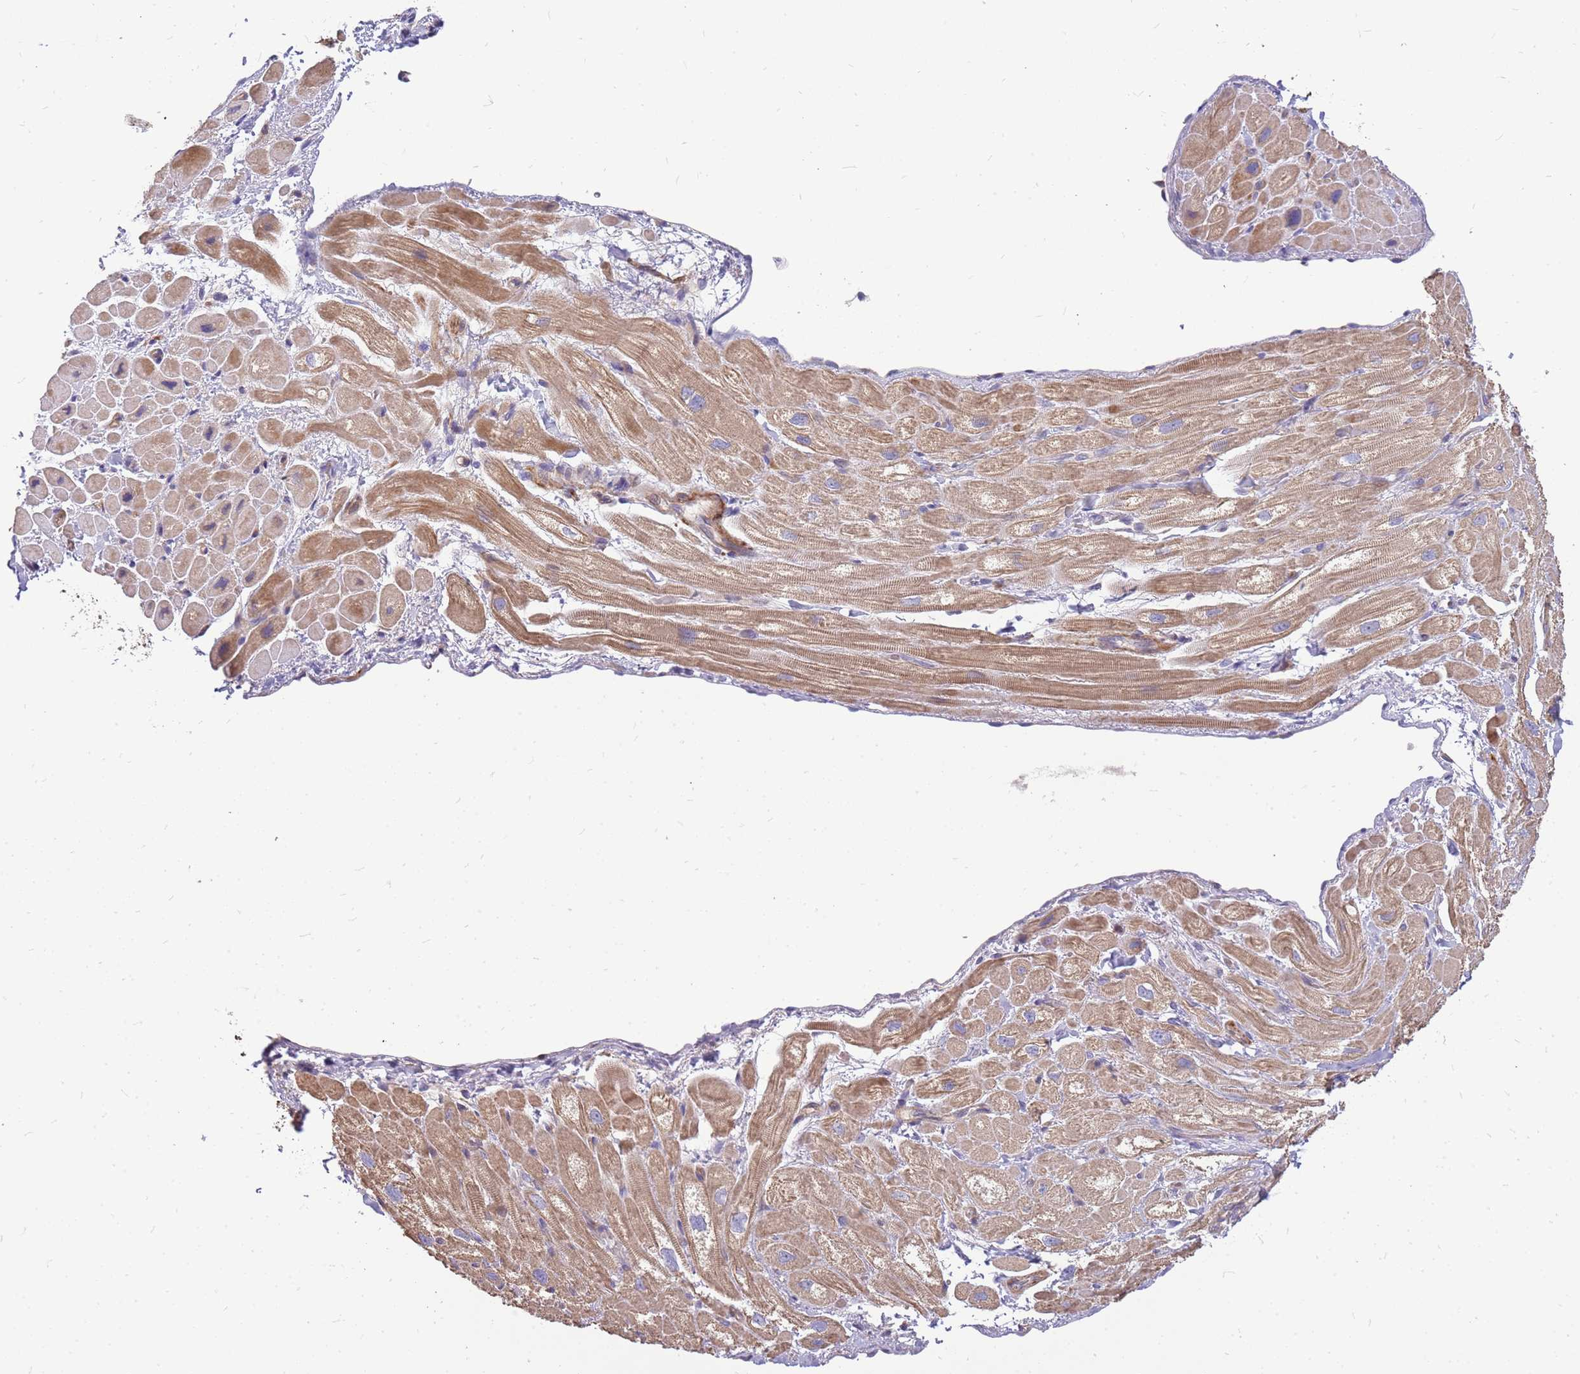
{"staining": {"intensity": "moderate", "quantity": "25%-75%", "location": "cytoplasmic/membranous"}, "tissue": "heart muscle", "cell_type": "Cardiomyocytes", "image_type": "normal", "snomed": [{"axis": "morphology", "description": "Normal tissue, NOS"}, {"axis": "topography", "description": "Heart"}], "caption": "Cardiomyocytes reveal medium levels of moderate cytoplasmic/membranous staining in about 25%-75% of cells in benign heart muscle.", "gene": "MVD", "patient": {"sex": "male", "age": 65}}